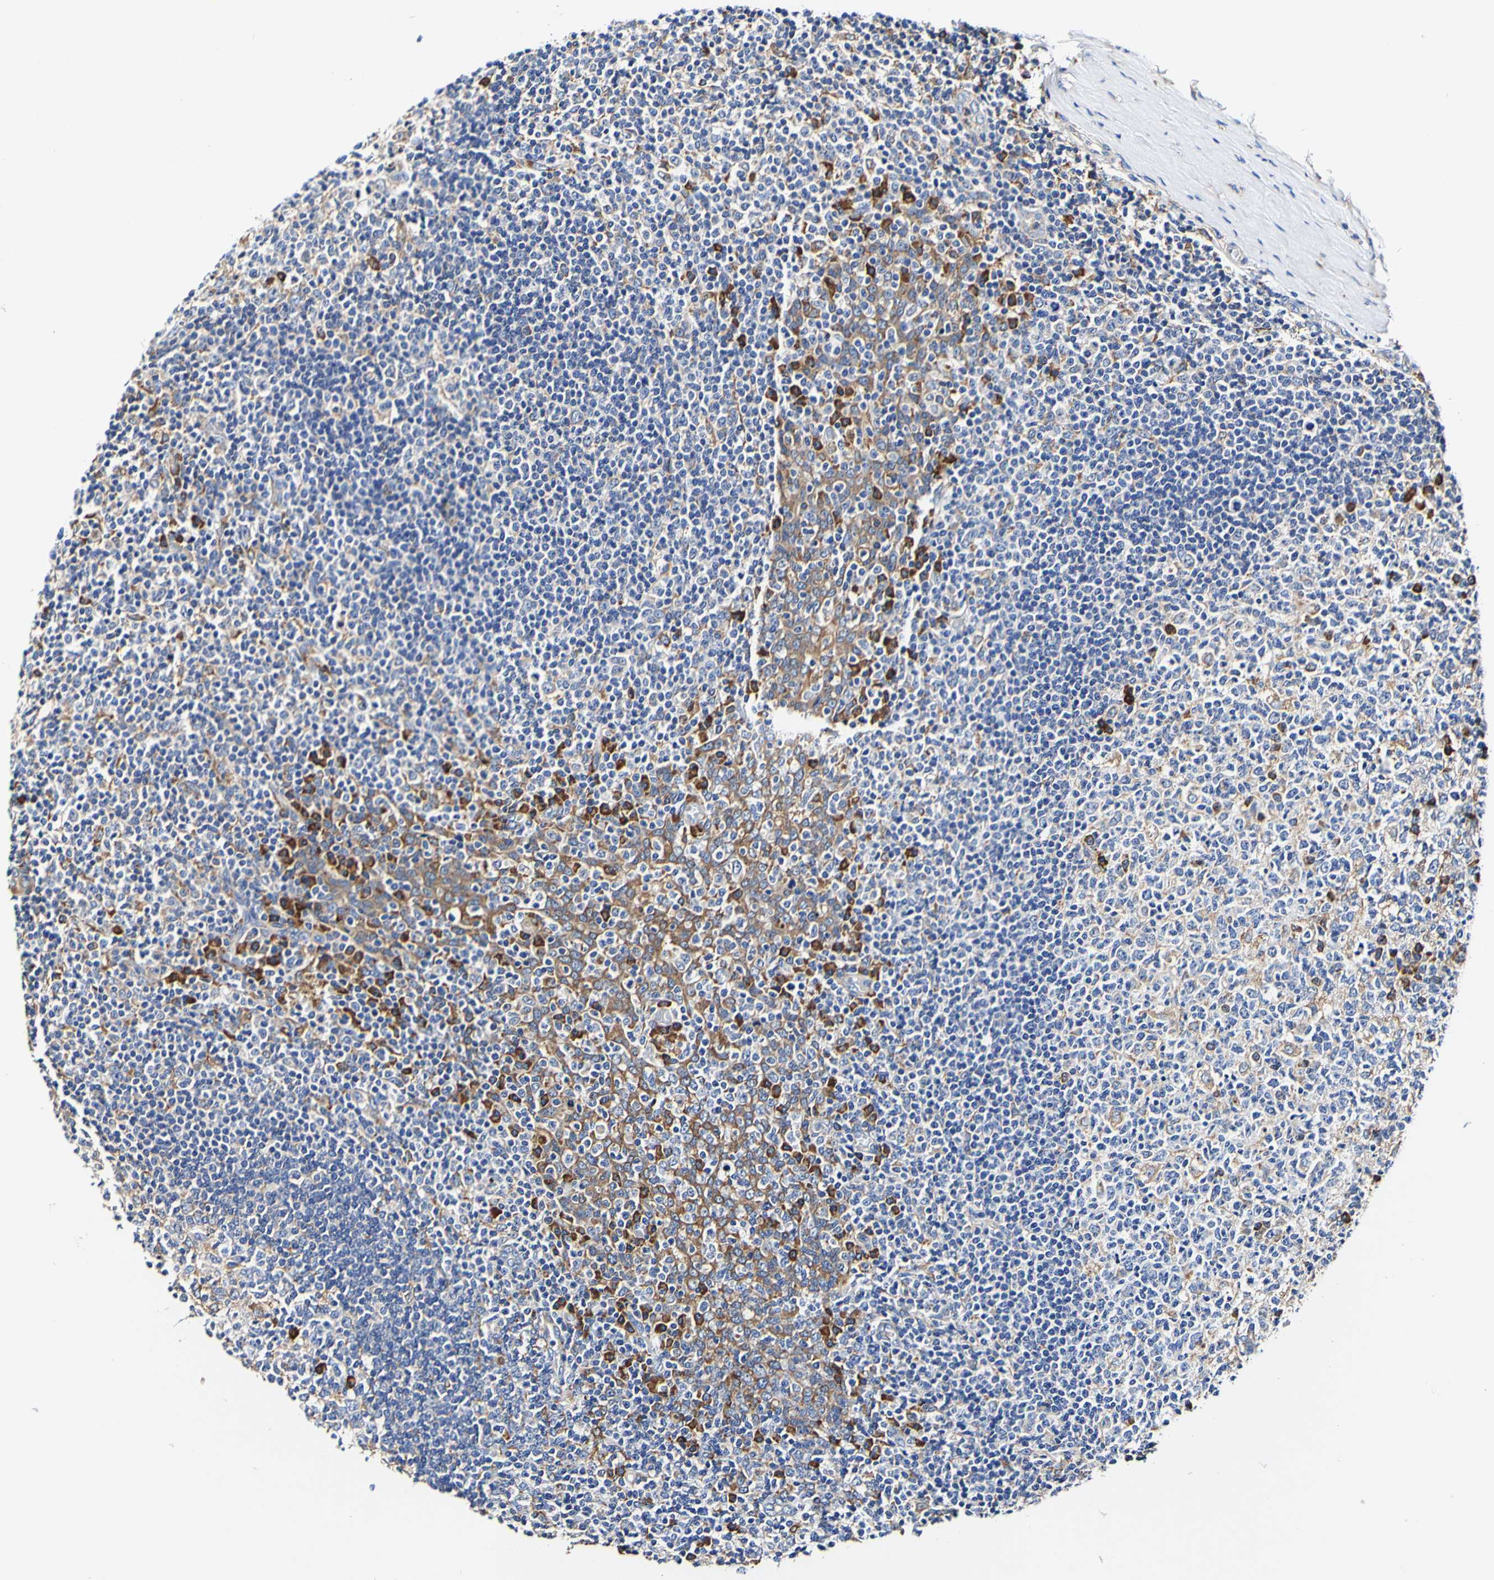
{"staining": {"intensity": "moderate", "quantity": "<25%", "location": "cytoplasmic/membranous"}, "tissue": "tonsil", "cell_type": "Germinal center cells", "image_type": "normal", "snomed": [{"axis": "morphology", "description": "Normal tissue, NOS"}, {"axis": "topography", "description": "Tonsil"}], "caption": "DAB immunohistochemical staining of benign human tonsil displays moderate cytoplasmic/membranous protein staining in approximately <25% of germinal center cells.", "gene": "P4HB", "patient": {"sex": "female", "age": 19}}